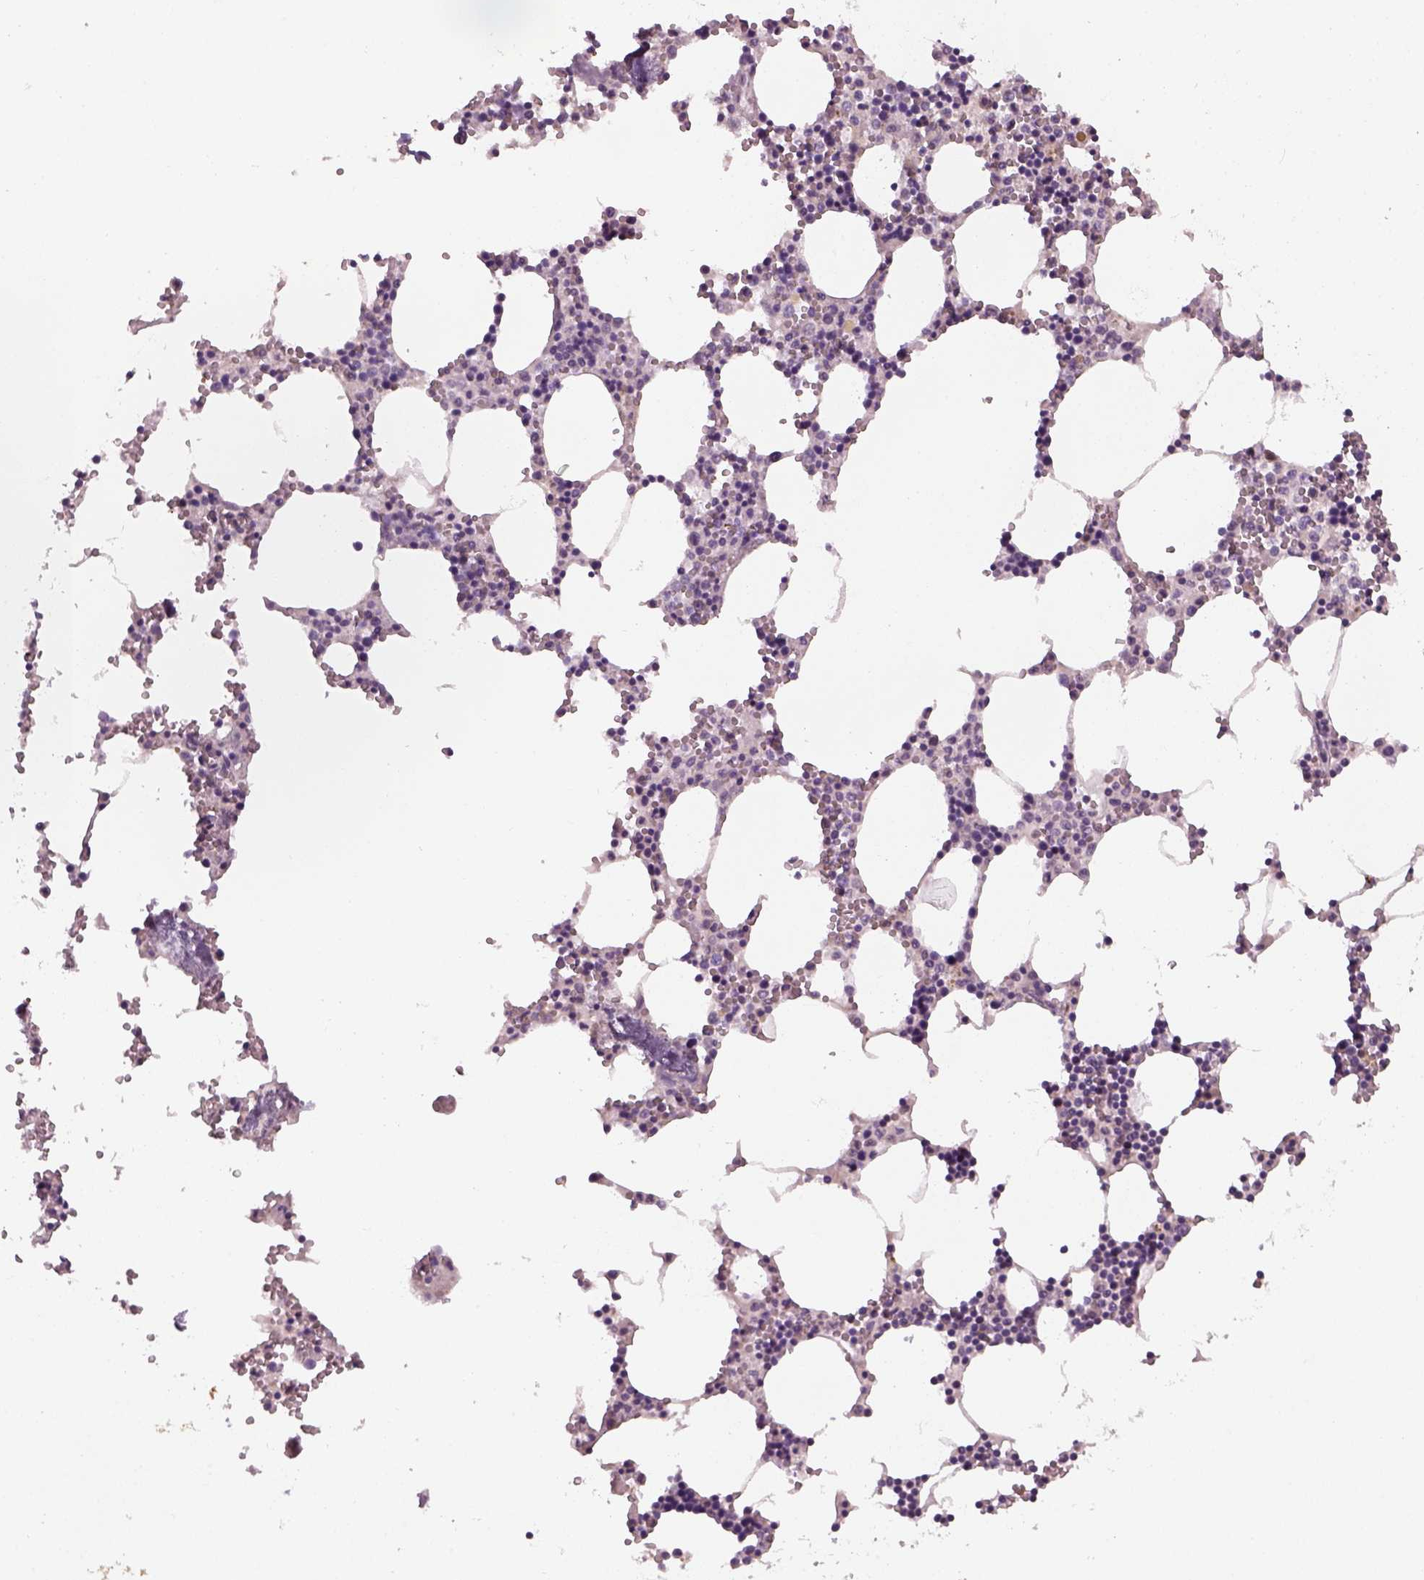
{"staining": {"intensity": "negative", "quantity": "none", "location": "none"}, "tissue": "bone marrow", "cell_type": "Hematopoietic cells", "image_type": "normal", "snomed": [{"axis": "morphology", "description": "Normal tissue, NOS"}, {"axis": "topography", "description": "Bone marrow"}], "caption": "Photomicrograph shows no protein expression in hematopoietic cells of normal bone marrow.", "gene": "GDNF", "patient": {"sex": "male", "age": 54}}